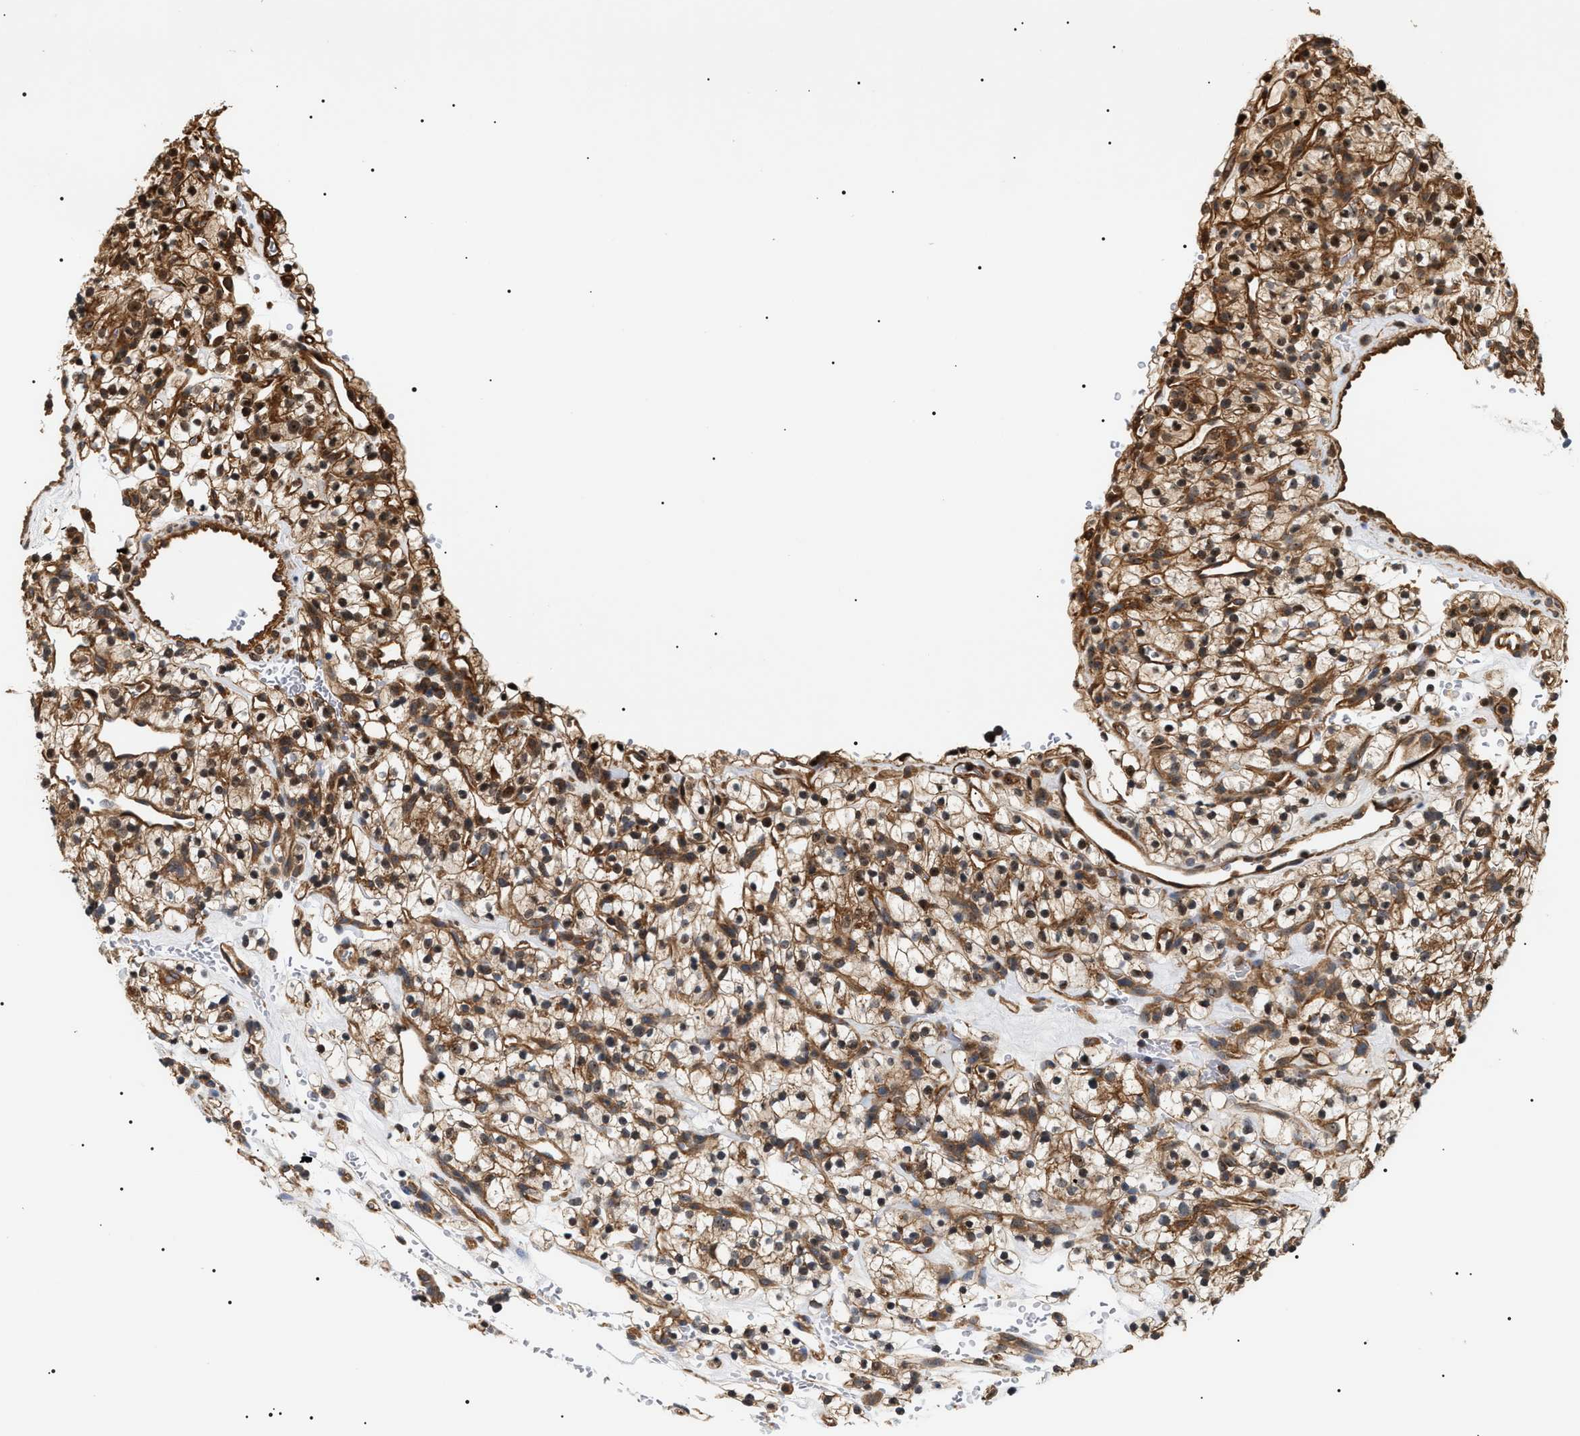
{"staining": {"intensity": "moderate", "quantity": ">75%", "location": "cytoplasmic/membranous"}, "tissue": "renal cancer", "cell_type": "Tumor cells", "image_type": "cancer", "snomed": [{"axis": "morphology", "description": "Adenocarcinoma, NOS"}, {"axis": "topography", "description": "Kidney"}], "caption": "Brown immunohistochemical staining in renal adenocarcinoma reveals moderate cytoplasmic/membranous expression in approximately >75% of tumor cells.", "gene": "SH3GLB2", "patient": {"sex": "female", "age": 57}}